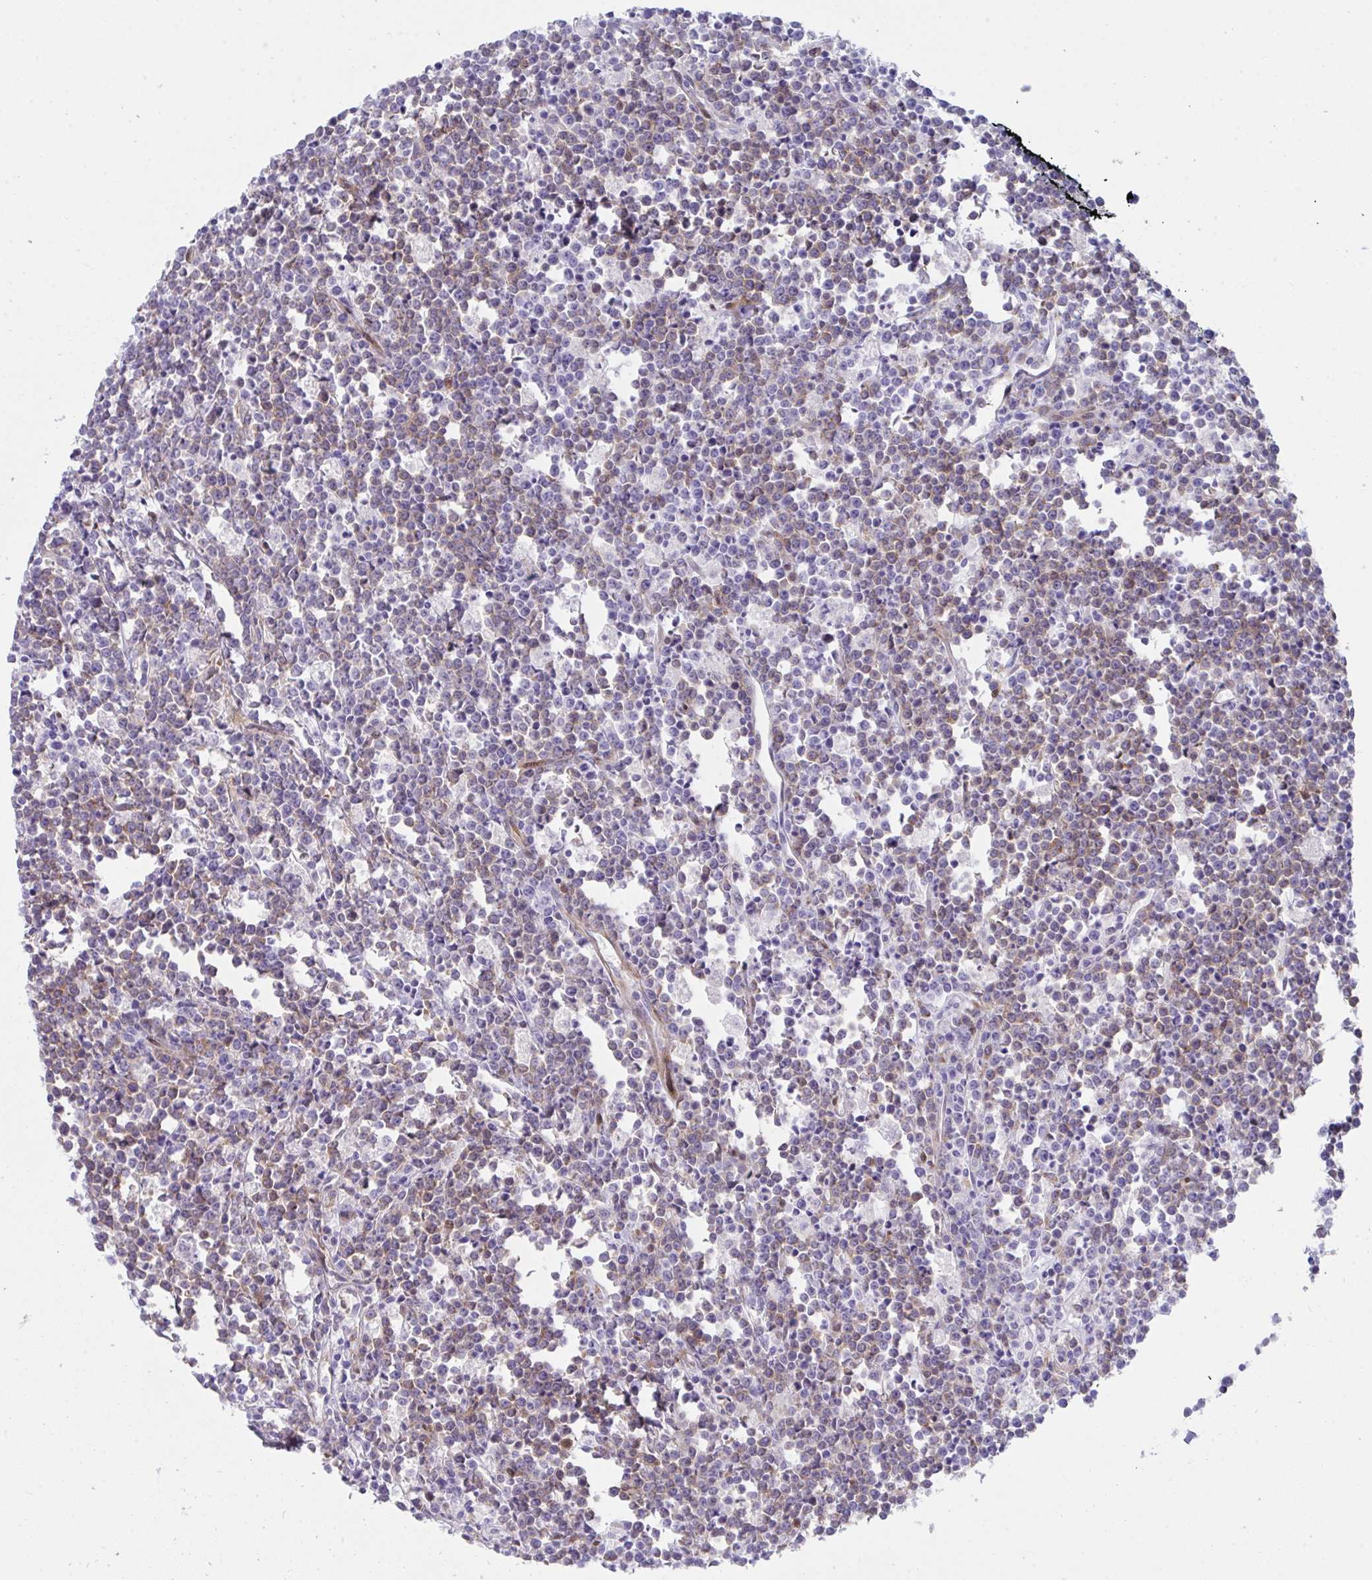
{"staining": {"intensity": "weak", "quantity": "25%-75%", "location": "cytoplasmic/membranous"}, "tissue": "lymphoma", "cell_type": "Tumor cells", "image_type": "cancer", "snomed": [{"axis": "morphology", "description": "Malignant lymphoma, non-Hodgkin's type, High grade"}, {"axis": "topography", "description": "Small intestine"}], "caption": "Protein staining of malignant lymphoma, non-Hodgkin's type (high-grade) tissue shows weak cytoplasmic/membranous staining in approximately 25%-75% of tumor cells.", "gene": "GAB1", "patient": {"sex": "female", "age": 56}}